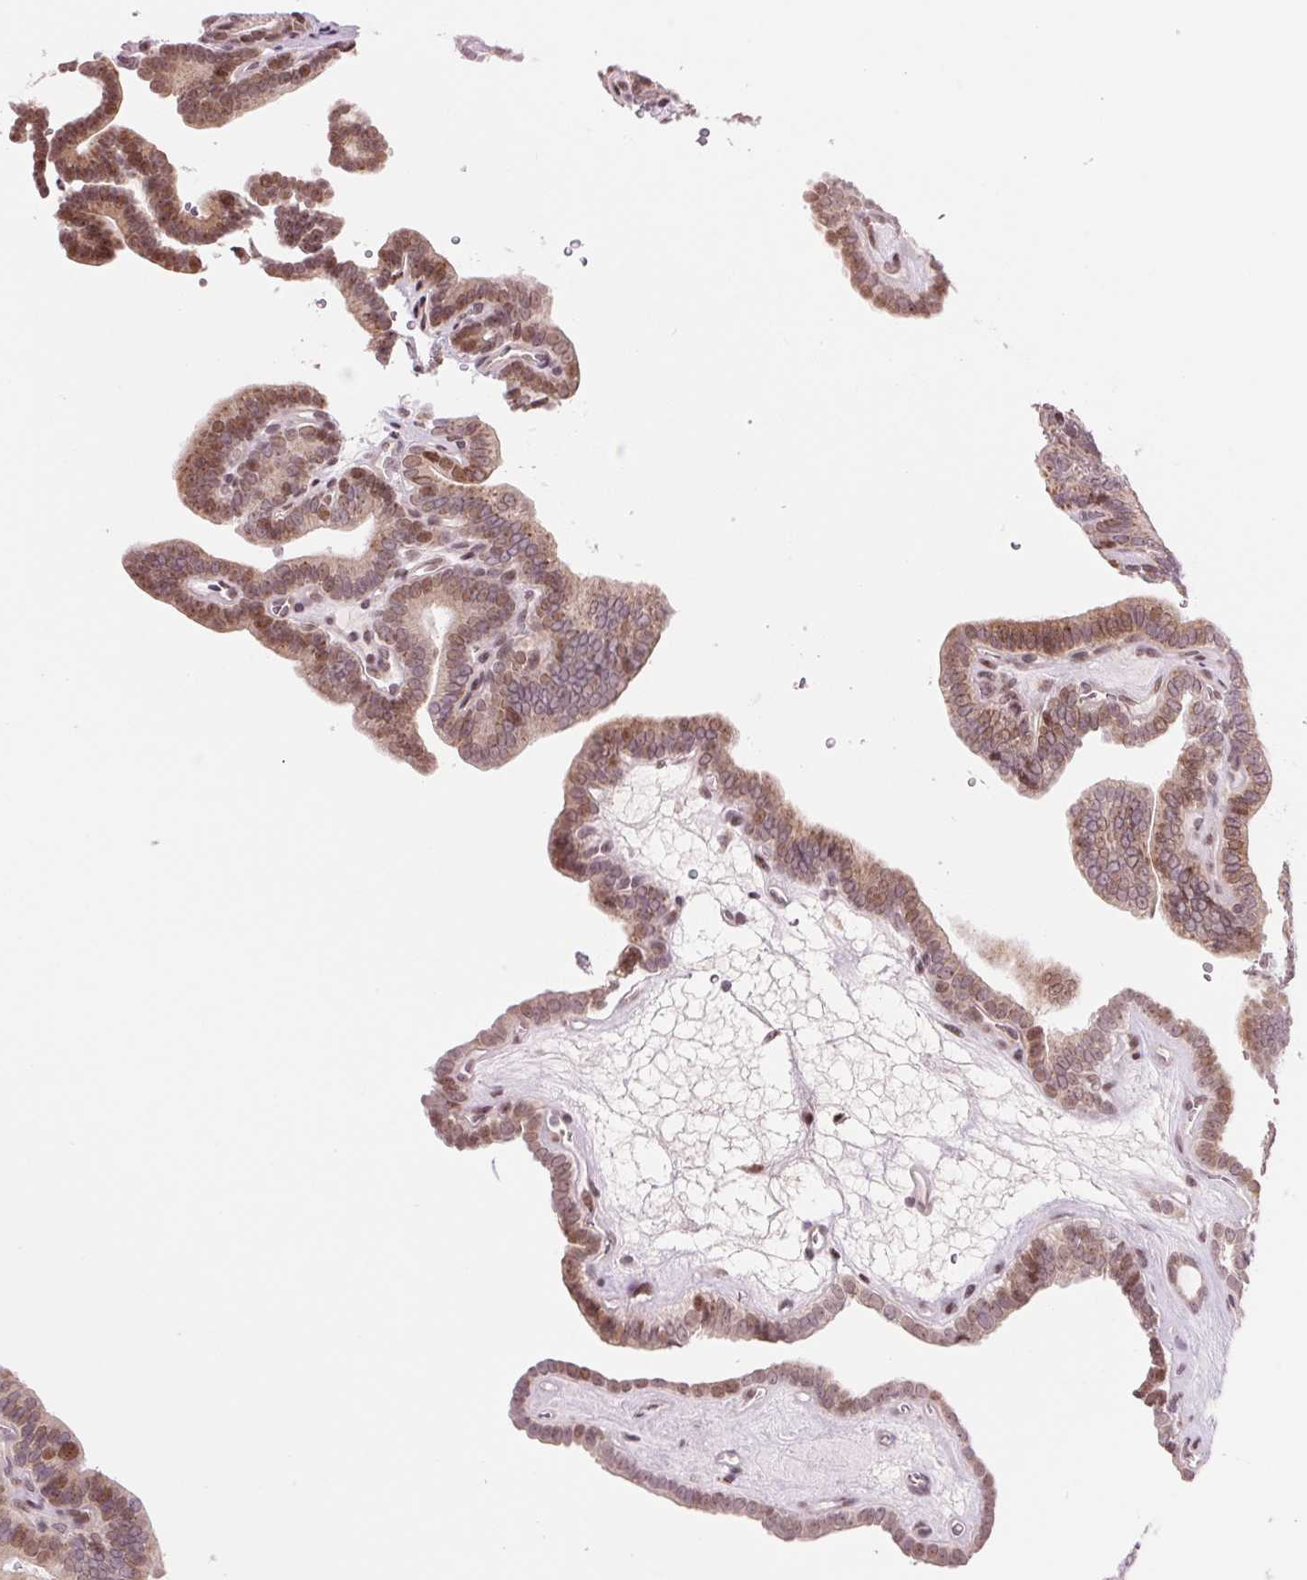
{"staining": {"intensity": "moderate", "quantity": "<25%", "location": "cytoplasmic/membranous,nuclear"}, "tissue": "thyroid cancer", "cell_type": "Tumor cells", "image_type": "cancer", "snomed": [{"axis": "morphology", "description": "Papillary adenocarcinoma, NOS"}, {"axis": "topography", "description": "Thyroid gland"}], "caption": "This photomicrograph demonstrates thyroid cancer stained with immunohistochemistry to label a protein in brown. The cytoplasmic/membranous and nuclear of tumor cells show moderate positivity for the protein. Nuclei are counter-stained blue.", "gene": "ARHGAP32", "patient": {"sex": "female", "age": 21}}